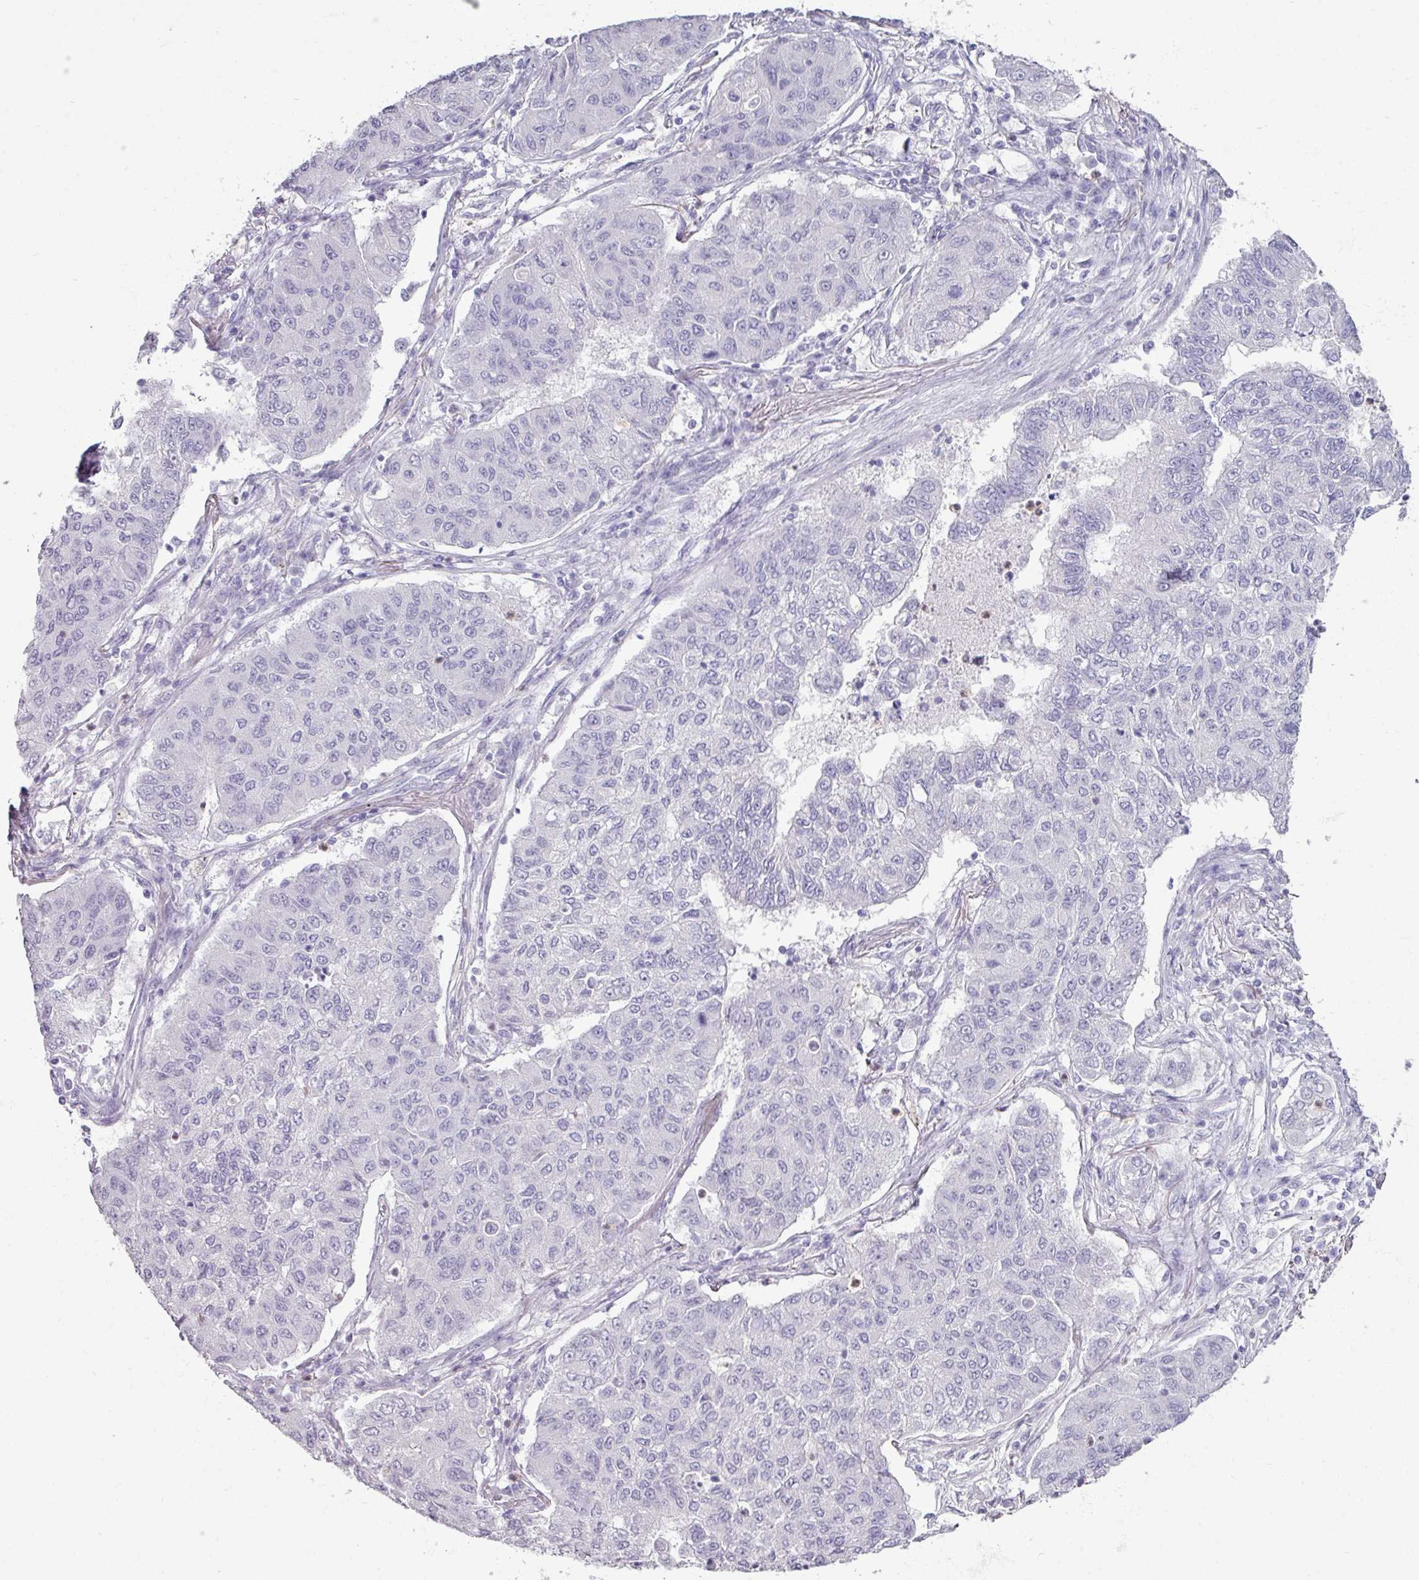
{"staining": {"intensity": "negative", "quantity": "none", "location": "none"}, "tissue": "lung cancer", "cell_type": "Tumor cells", "image_type": "cancer", "snomed": [{"axis": "morphology", "description": "Squamous cell carcinoma, NOS"}, {"axis": "topography", "description": "Lung"}], "caption": "Tumor cells show no significant protein expression in lung cancer (squamous cell carcinoma).", "gene": "ARG1", "patient": {"sex": "male", "age": 74}}